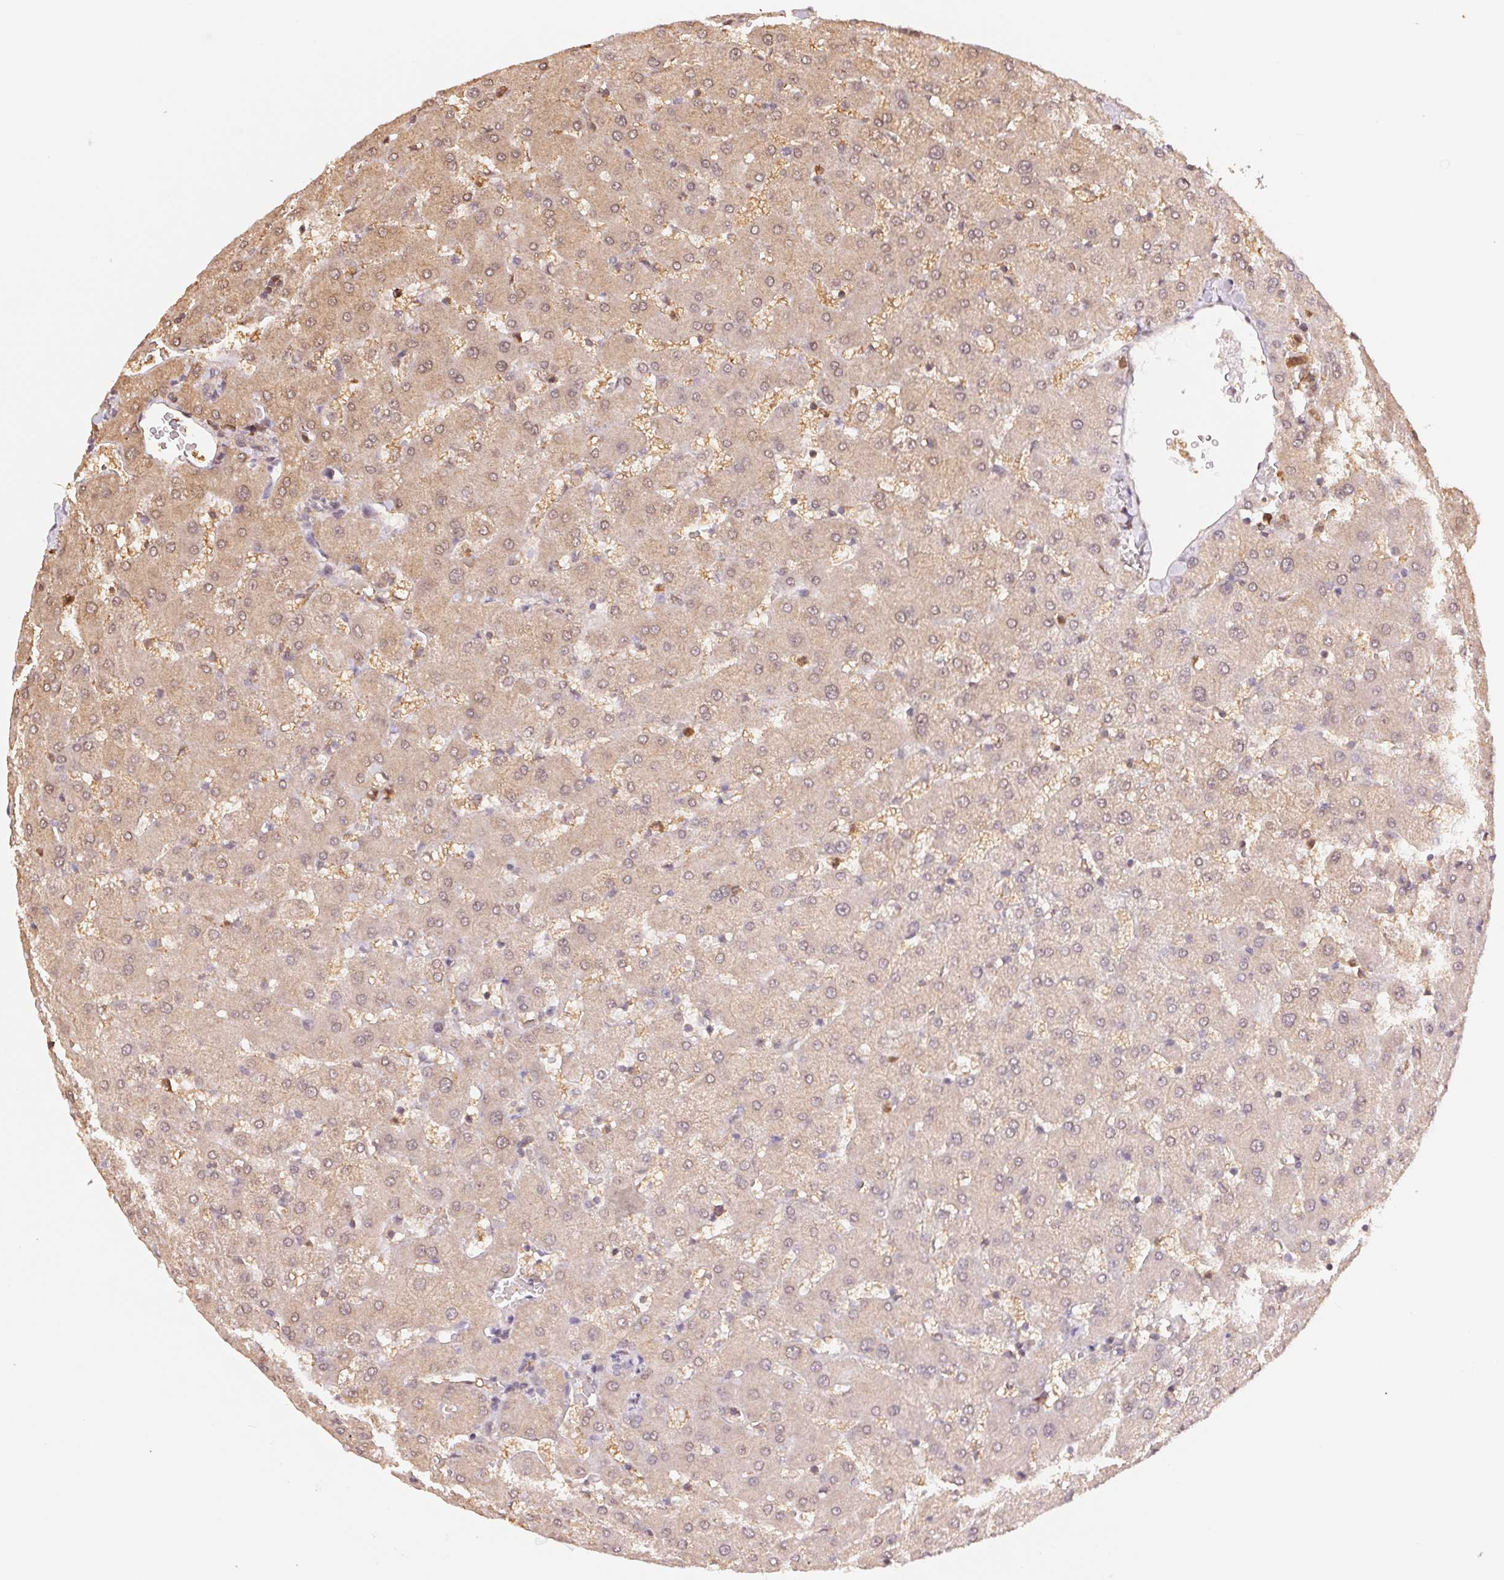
{"staining": {"intensity": "weak", "quantity": "<25%", "location": "cytoplasmic/membranous"}, "tissue": "liver", "cell_type": "Cholangiocytes", "image_type": "normal", "snomed": [{"axis": "morphology", "description": "Normal tissue, NOS"}, {"axis": "topography", "description": "Liver"}], "caption": "This photomicrograph is of benign liver stained with IHC to label a protein in brown with the nuclei are counter-stained blue. There is no staining in cholangiocytes. Brightfield microscopy of immunohistochemistry stained with DAB (brown) and hematoxylin (blue), captured at high magnification.", "gene": "CDC123", "patient": {"sex": "female", "age": 63}}